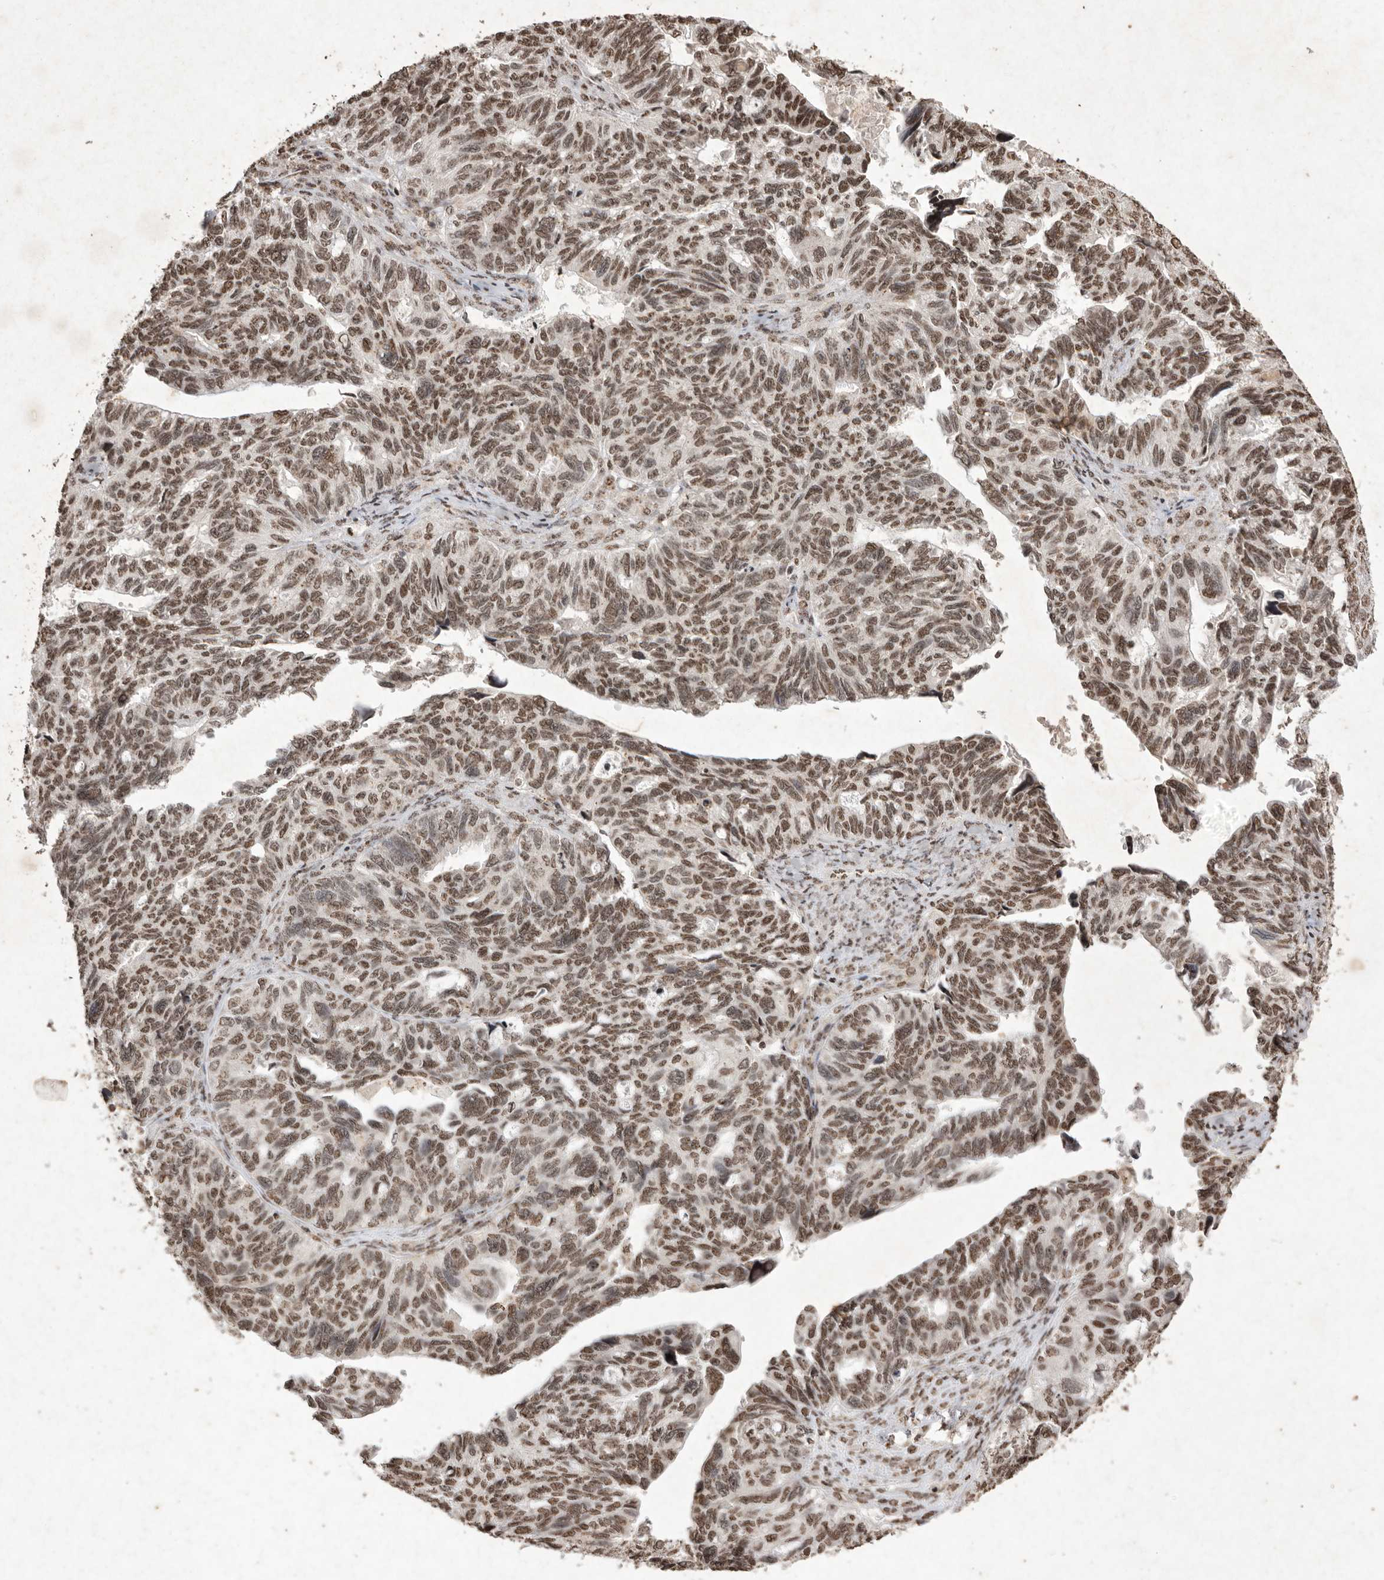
{"staining": {"intensity": "moderate", "quantity": ">75%", "location": "nuclear"}, "tissue": "ovarian cancer", "cell_type": "Tumor cells", "image_type": "cancer", "snomed": [{"axis": "morphology", "description": "Cystadenocarcinoma, serous, NOS"}, {"axis": "topography", "description": "Ovary"}], "caption": "Tumor cells exhibit medium levels of moderate nuclear positivity in approximately >75% of cells in human ovarian cancer (serous cystadenocarcinoma).", "gene": "NKX3-2", "patient": {"sex": "female", "age": 79}}